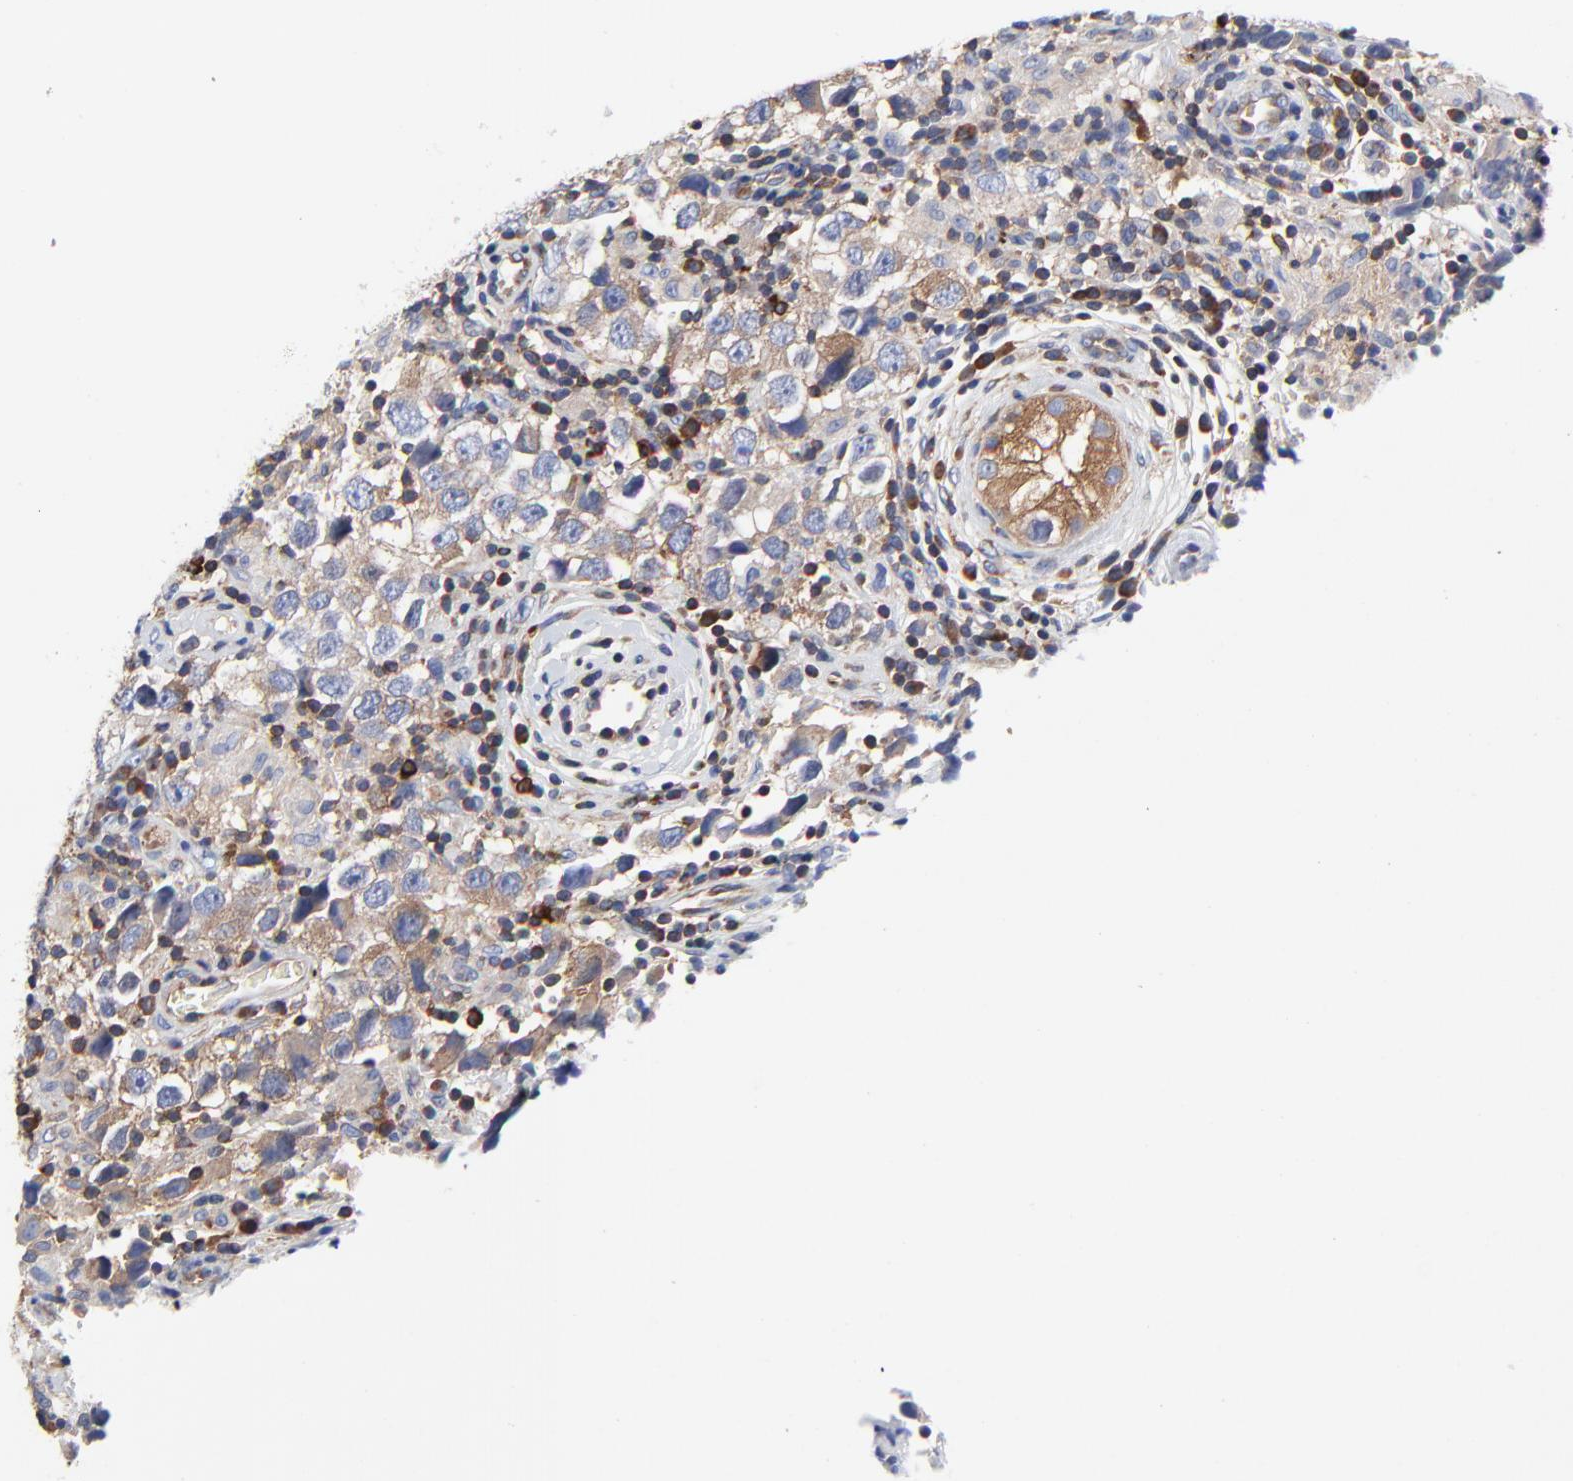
{"staining": {"intensity": "weak", "quantity": ">75%", "location": "cytoplasmic/membranous"}, "tissue": "testis cancer", "cell_type": "Tumor cells", "image_type": "cancer", "snomed": [{"axis": "morphology", "description": "Carcinoma, Embryonal, NOS"}, {"axis": "topography", "description": "Testis"}], "caption": "Tumor cells reveal low levels of weak cytoplasmic/membranous positivity in approximately >75% of cells in embryonal carcinoma (testis). The staining was performed using DAB, with brown indicating positive protein expression. Nuclei are stained blue with hematoxylin.", "gene": "CD2AP", "patient": {"sex": "male", "age": 21}}